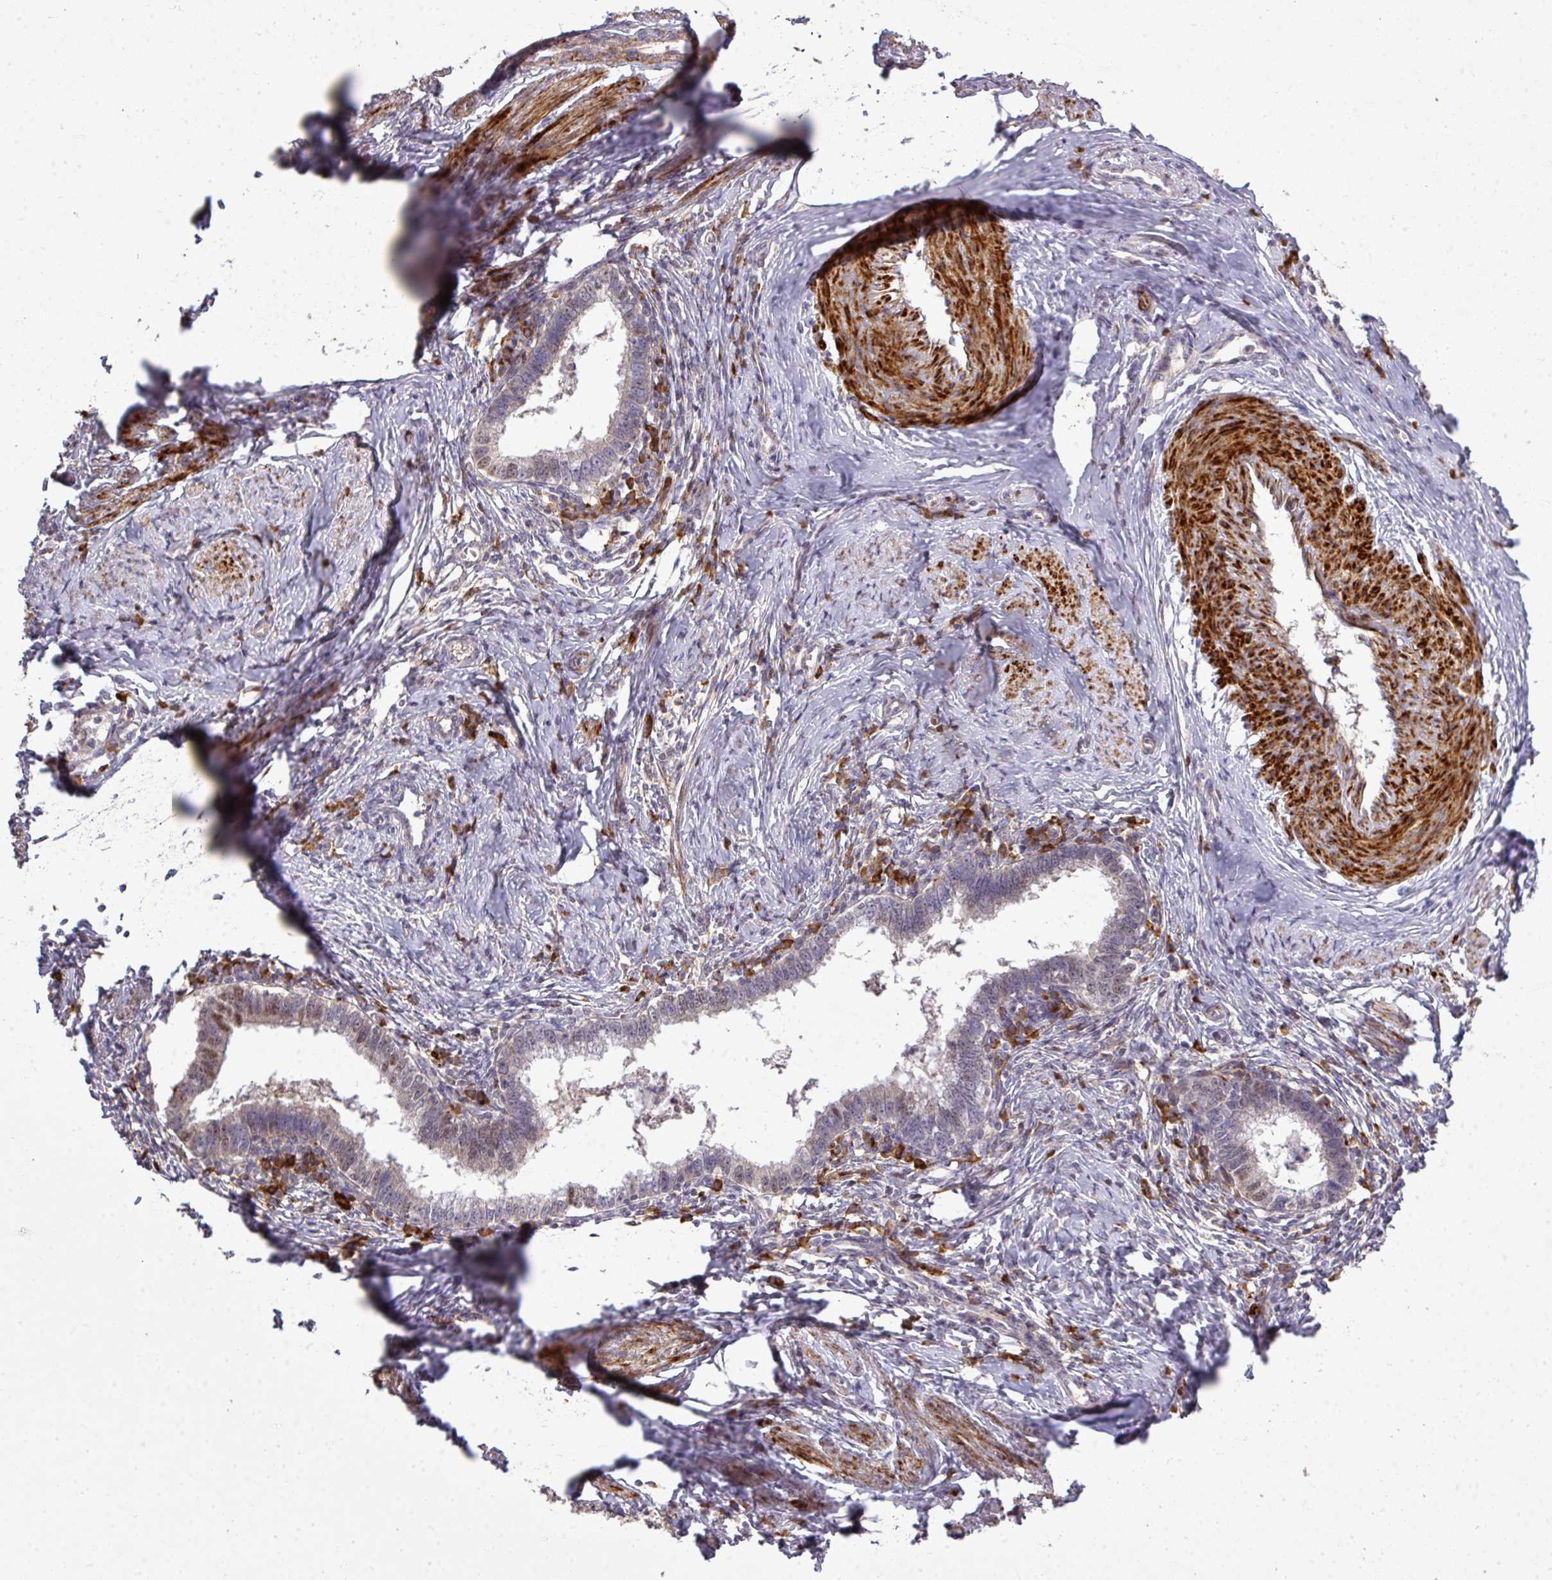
{"staining": {"intensity": "weak", "quantity": "<25%", "location": "nuclear"}, "tissue": "cervical cancer", "cell_type": "Tumor cells", "image_type": "cancer", "snomed": [{"axis": "morphology", "description": "Adenocarcinoma, NOS"}, {"axis": "topography", "description": "Cervix"}], "caption": "The micrograph displays no significant expression in tumor cells of cervical cancer (adenocarcinoma). (DAB (3,3'-diaminobenzidine) immunohistochemistry visualized using brightfield microscopy, high magnification).", "gene": "TPRA1", "patient": {"sex": "female", "age": 36}}